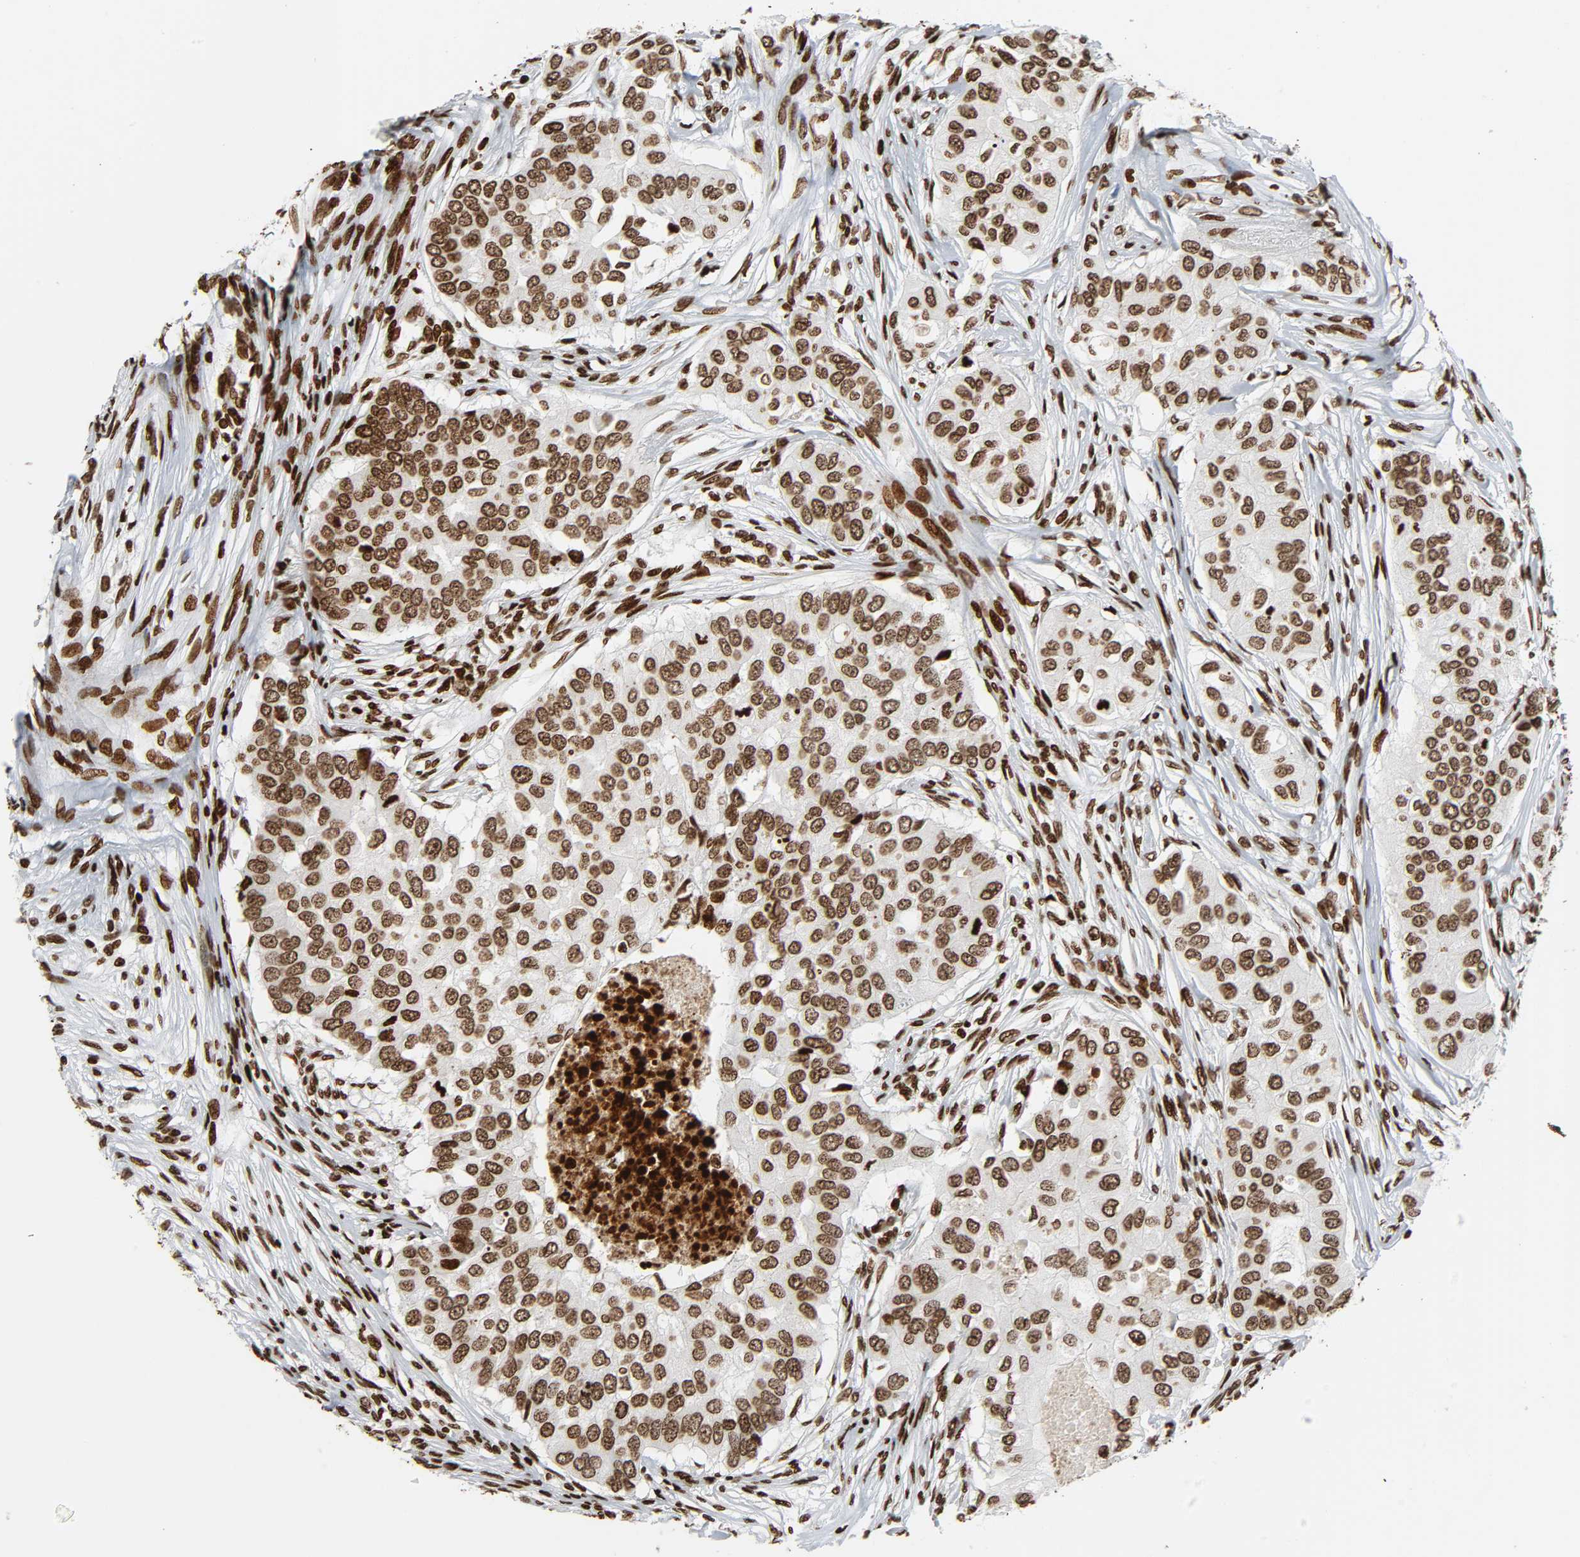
{"staining": {"intensity": "moderate", "quantity": ">75%", "location": "nuclear"}, "tissue": "breast cancer", "cell_type": "Tumor cells", "image_type": "cancer", "snomed": [{"axis": "morphology", "description": "Normal tissue, NOS"}, {"axis": "morphology", "description": "Duct carcinoma"}, {"axis": "topography", "description": "Breast"}], "caption": "Immunohistochemical staining of invasive ductal carcinoma (breast) exhibits medium levels of moderate nuclear positivity in approximately >75% of tumor cells. The protein of interest is stained brown, and the nuclei are stained in blue (DAB IHC with brightfield microscopy, high magnification).", "gene": "RXRA", "patient": {"sex": "female", "age": 49}}